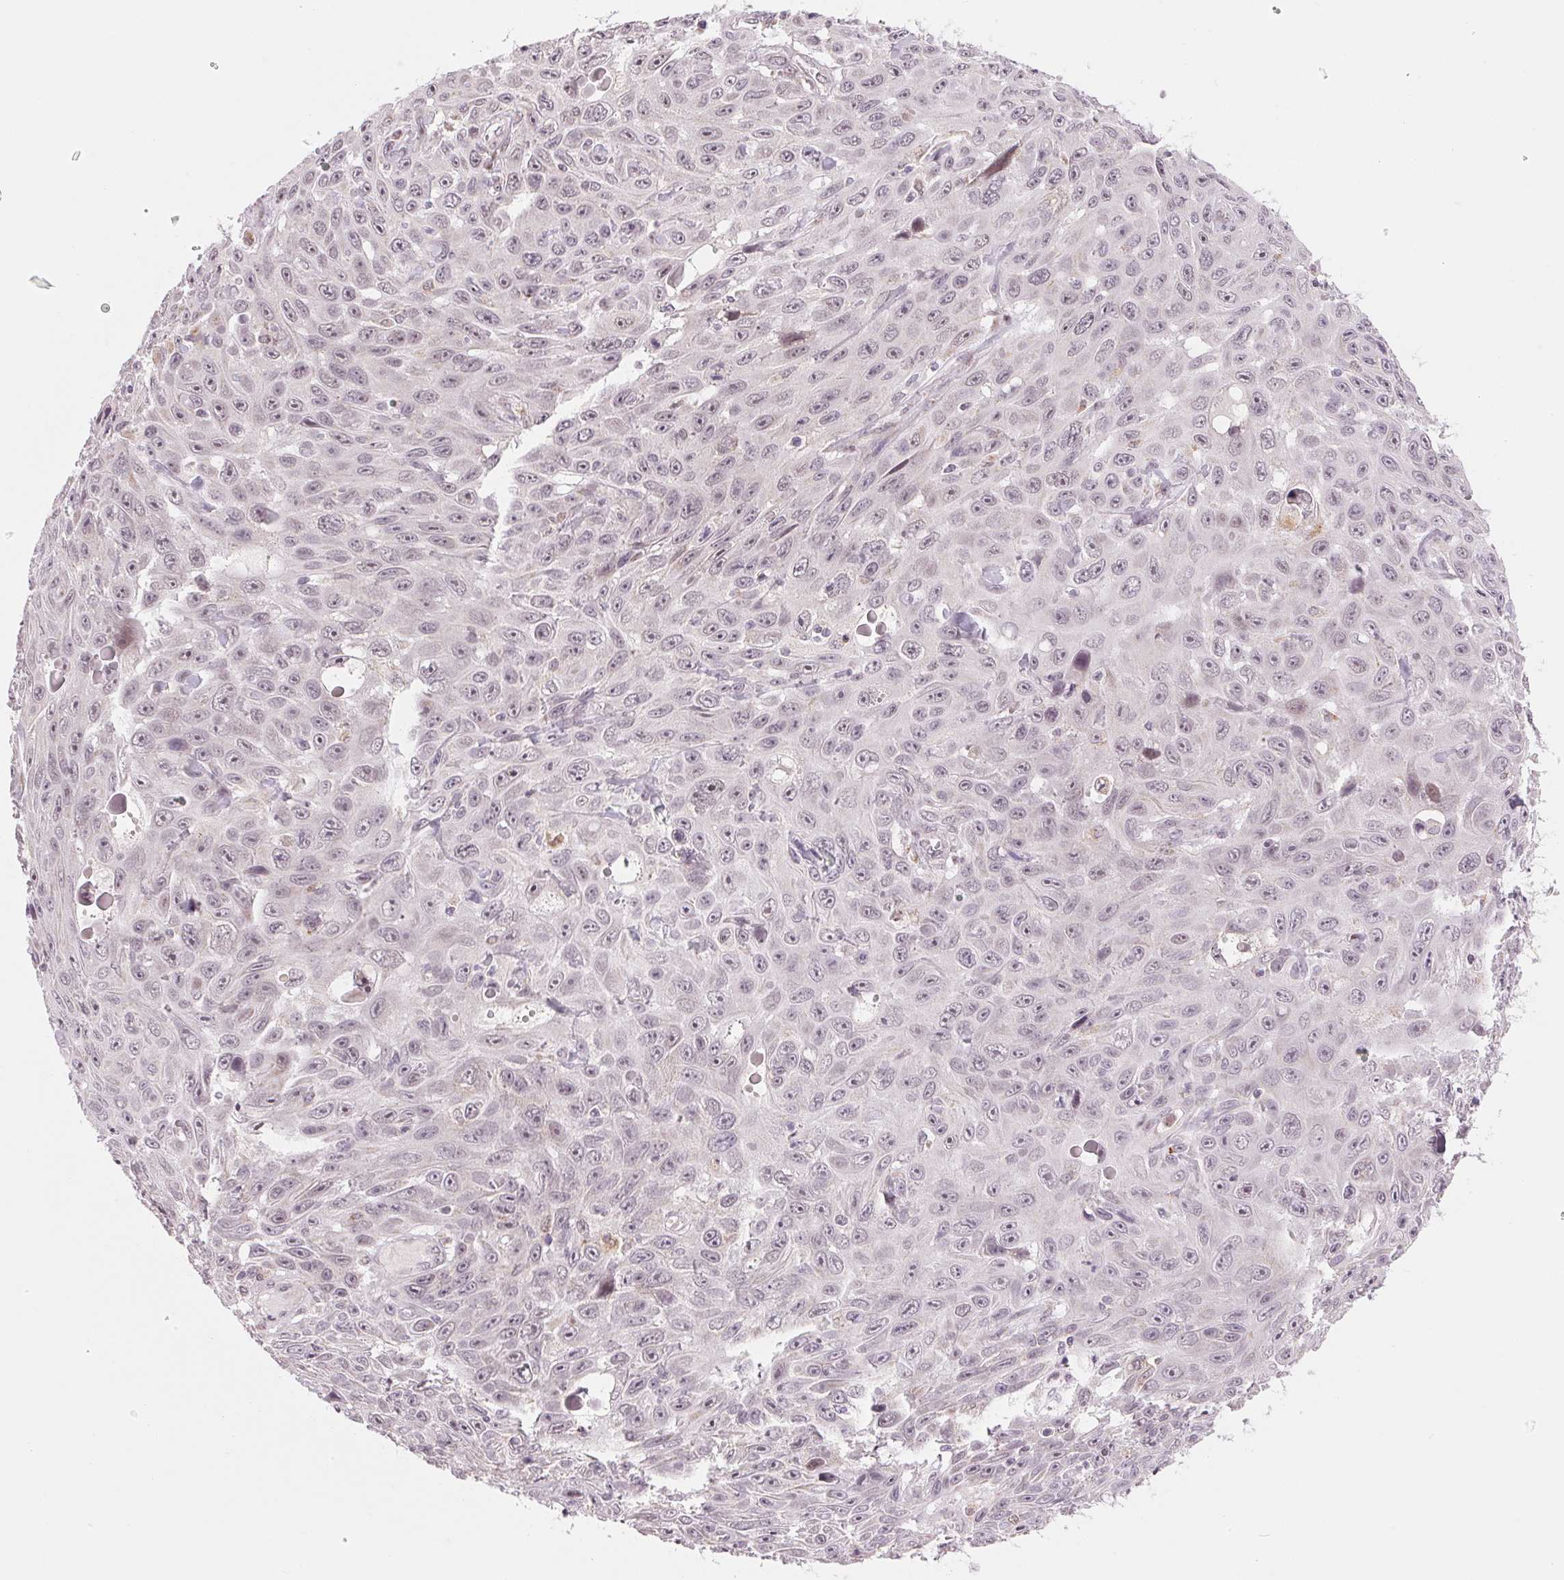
{"staining": {"intensity": "negative", "quantity": "none", "location": "none"}, "tissue": "skin cancer", "cell_type": "Tumor cells", "image_type": "cancer", "snomed": [{"axis": "morphology", "description": "Squamous cell carcinoma, NOS"}, {"axis": "topography", "description": "Skin"}], "caption": "Histopathology image shows no significant protein expression in tumor cells of skin cancer (squamous cell carcinoma).", "gene": "ARHGAP32", "patient": {"sex": "male", "age": 82}}